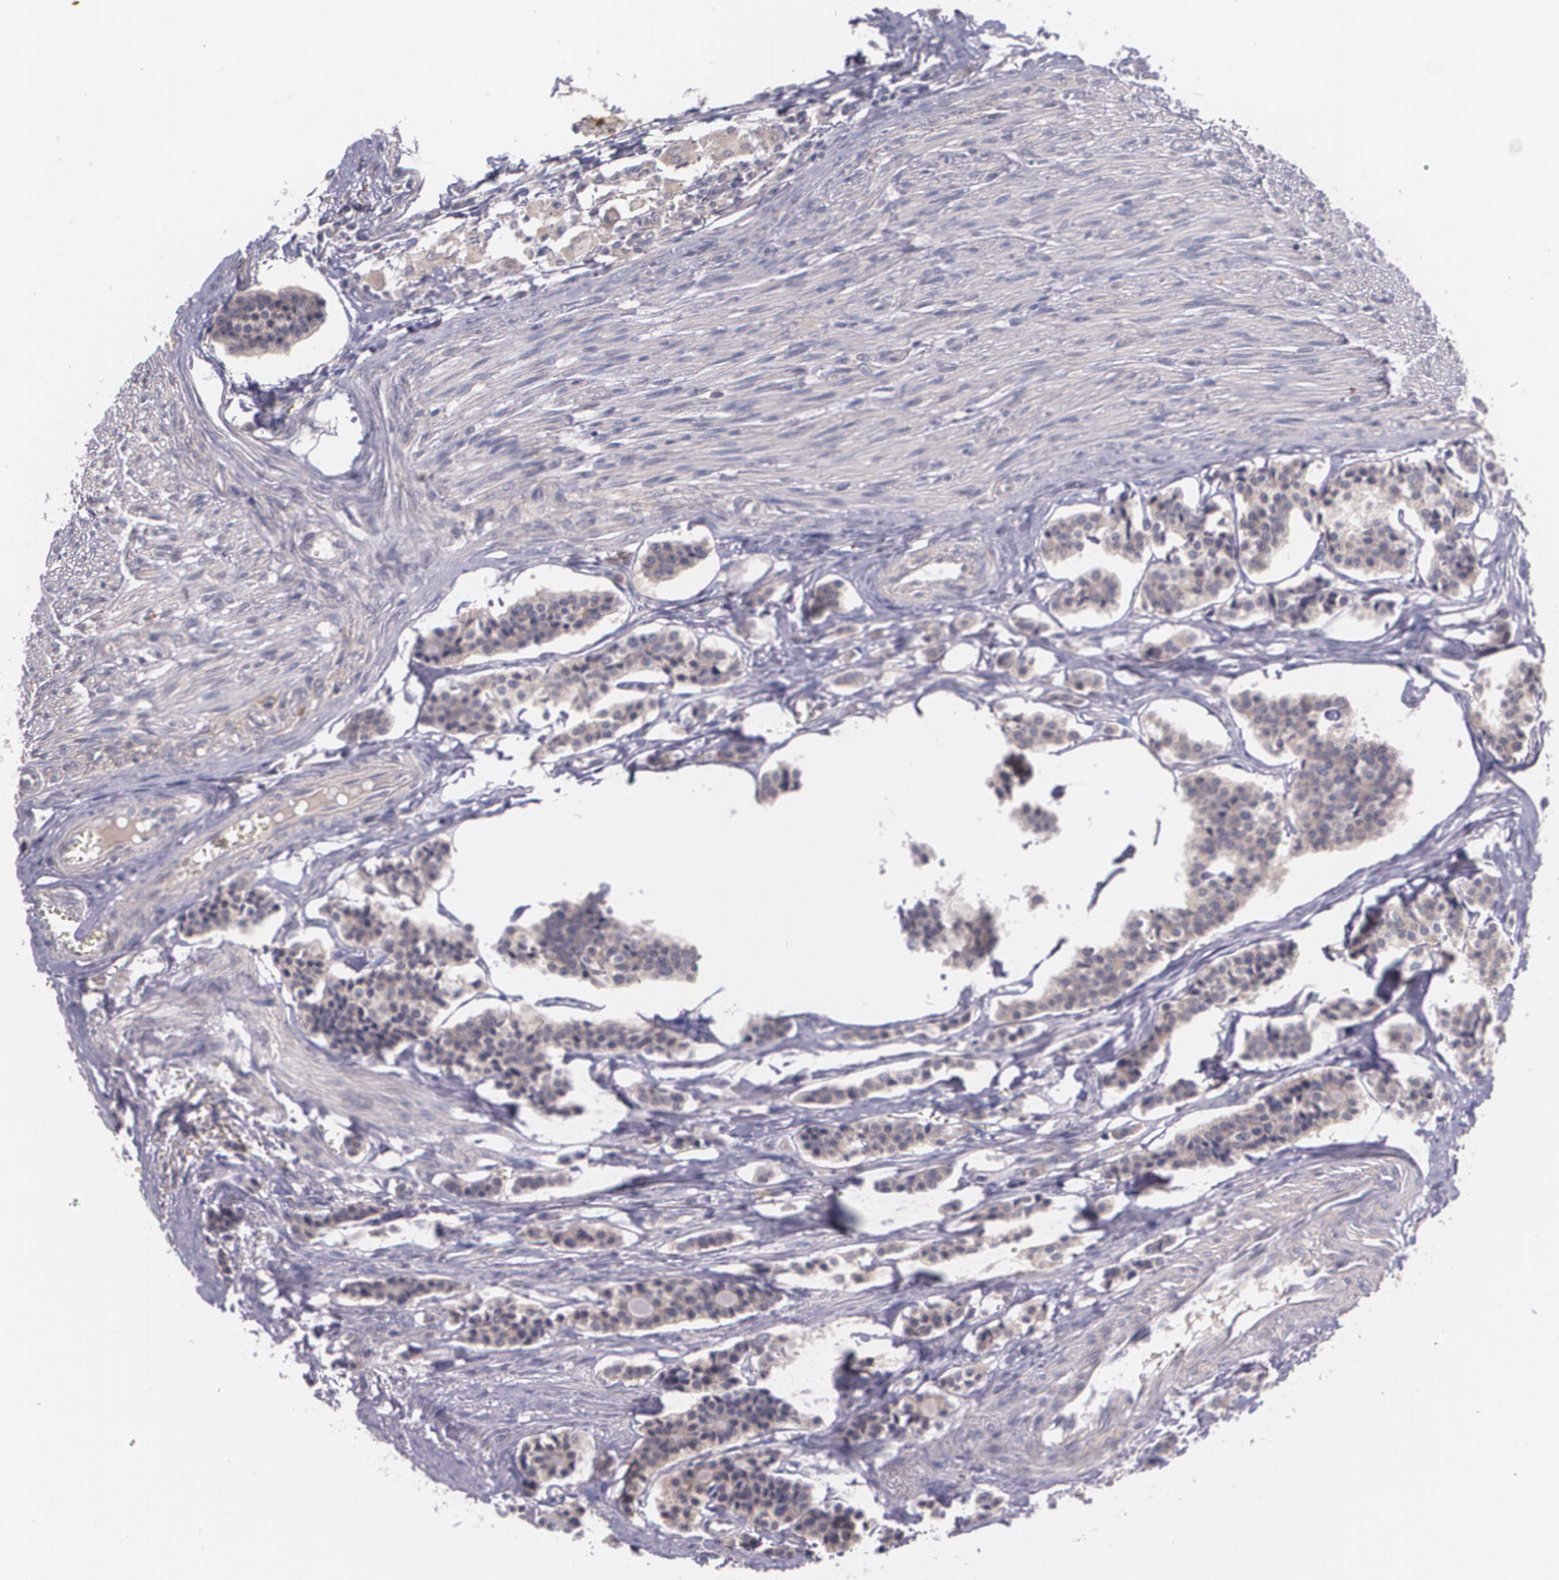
{"staining": {"intensity": "weak", "quantity": ">75%", "location": "cytoplasmic/membranous"}, "tissue": "carcinoid", "cell_type": "Tumor cells", "image_type": "cancer", "snomed": [{"axis": "morphology", "description": "Carcinoid, malignant, NOS"}, {"axis": "topography", "description": "Small intestine"}], "caption": "Carcinoid (malignant) stained for a protein (brown) shows weak cytoplasmic/membranous positive staining in about >75% of tumor cells.", "gene": "TM4SF1", "patient": {"sex": "male", "age": 63}}